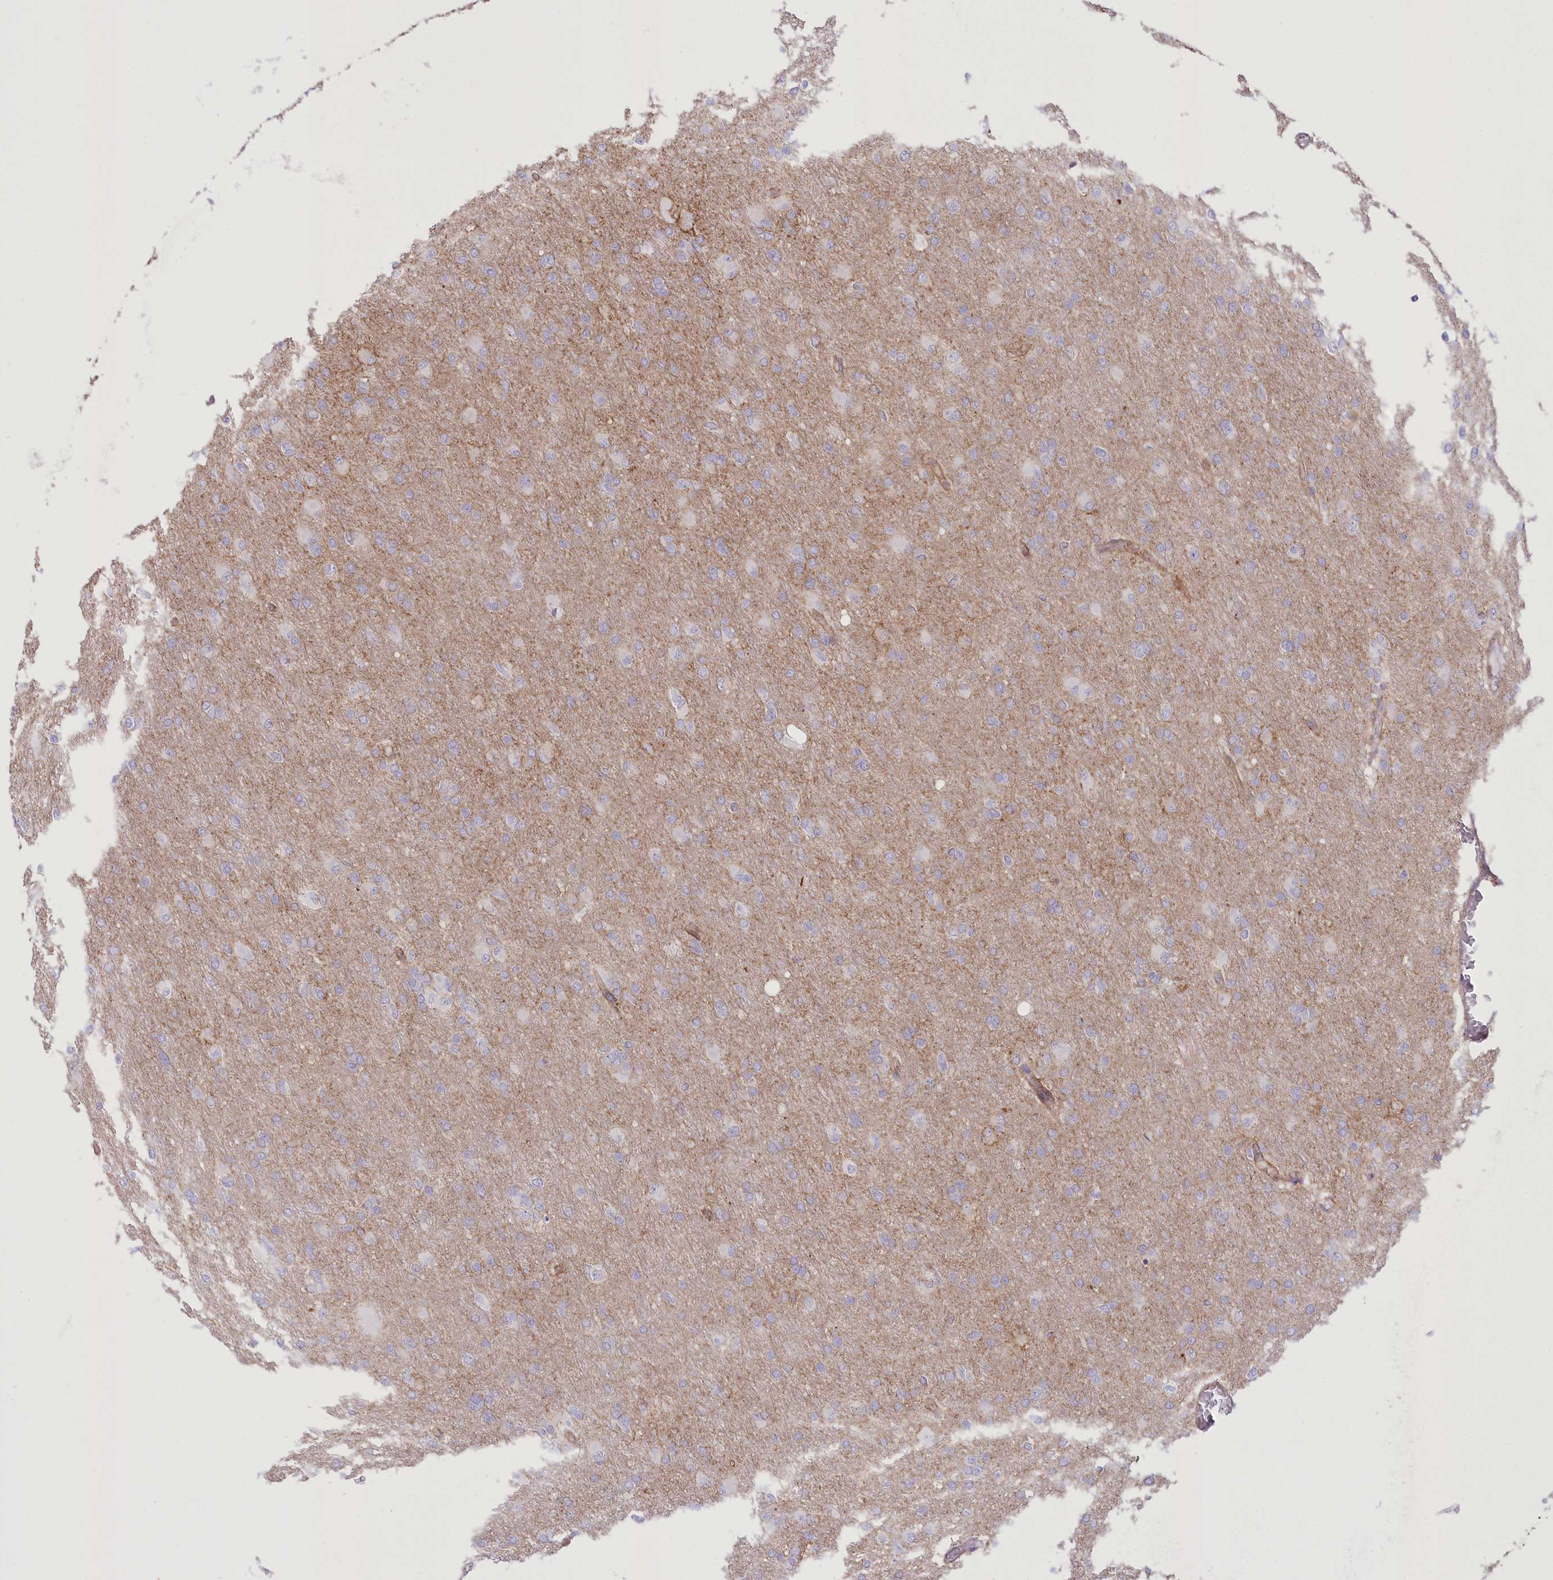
{"staining": {"intensity": "moderate", "quantity": "<25%", "location": "cytoplasmic/membranous"}, "tissue": "glioma", "cell_type": "Tumor cells", "image_type": "cancer", "snomed": [{"axis": "morphology", "description": "Glioma, malignant, High grade"}, {"axis": "topography", "description": "Cerebral cortex"}], "caption": "Immunohistochemical staining of malignant glioma (high-grade) shows moderate cytoplasmic/membranous protein positivity in approximately <25% of tumor cells.", "gene": "FAM216A", "patient": {"sex": "female", "age": 36}}